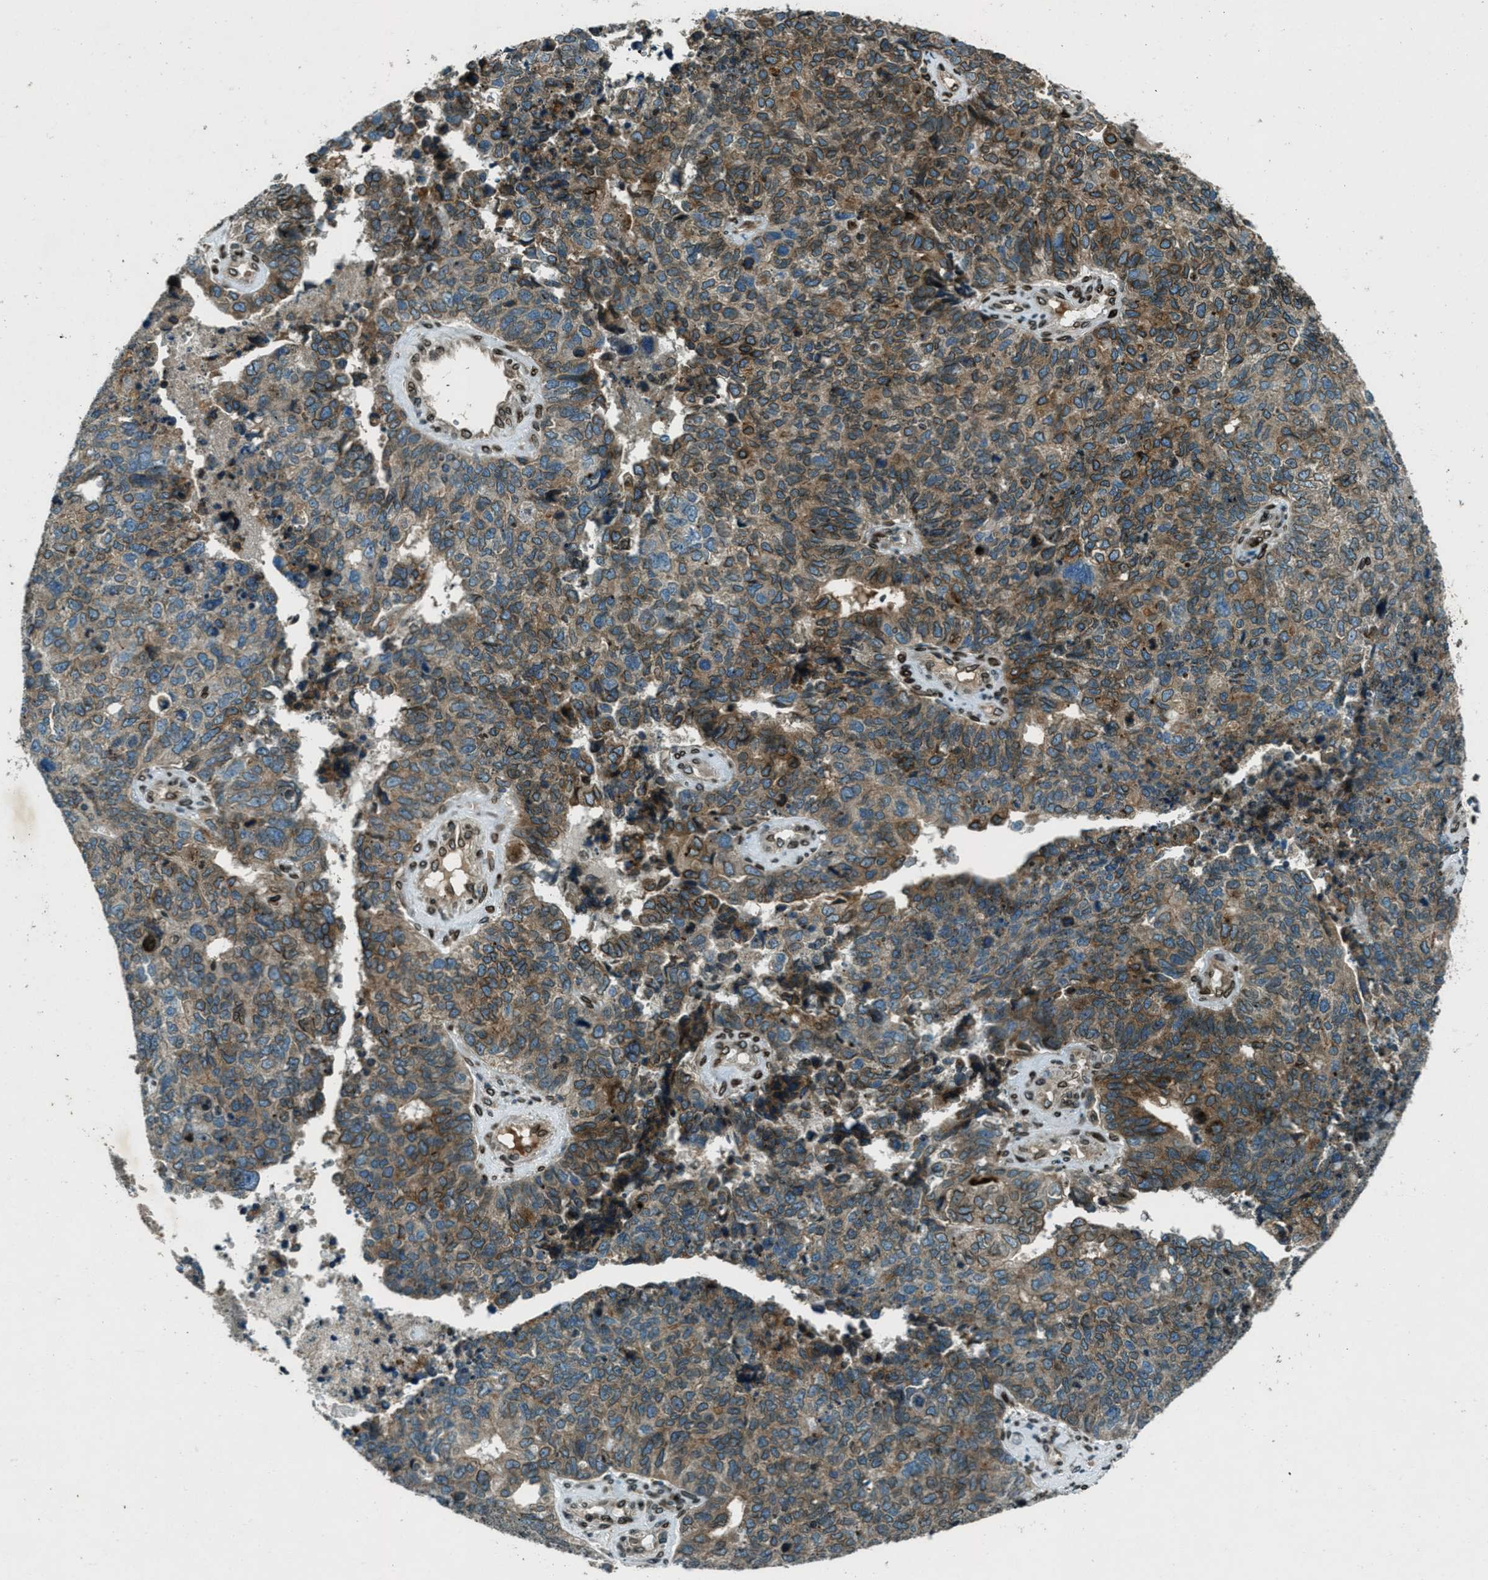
{"staining": {"intensity": "moderate", "quantity": ">75%", "location": "cytoplasmic/membranous,nuclear"}, "tissue": "cervical cancer", "cell_type": "Tumor cells", "image_type": "cancer", "snomed": [{"axis": "morphology", "description": "Squamous cell carcinoma, NOS"}, {"axis": "topography", "description": "Cervix"}], "caption": "Human cervical cancer (squamous cell carcinoma) stained with a protein marker shows moderate staining in tumor cells.", "gene": "LEMD2", "patient": {"sex": "female", "age": 63}}